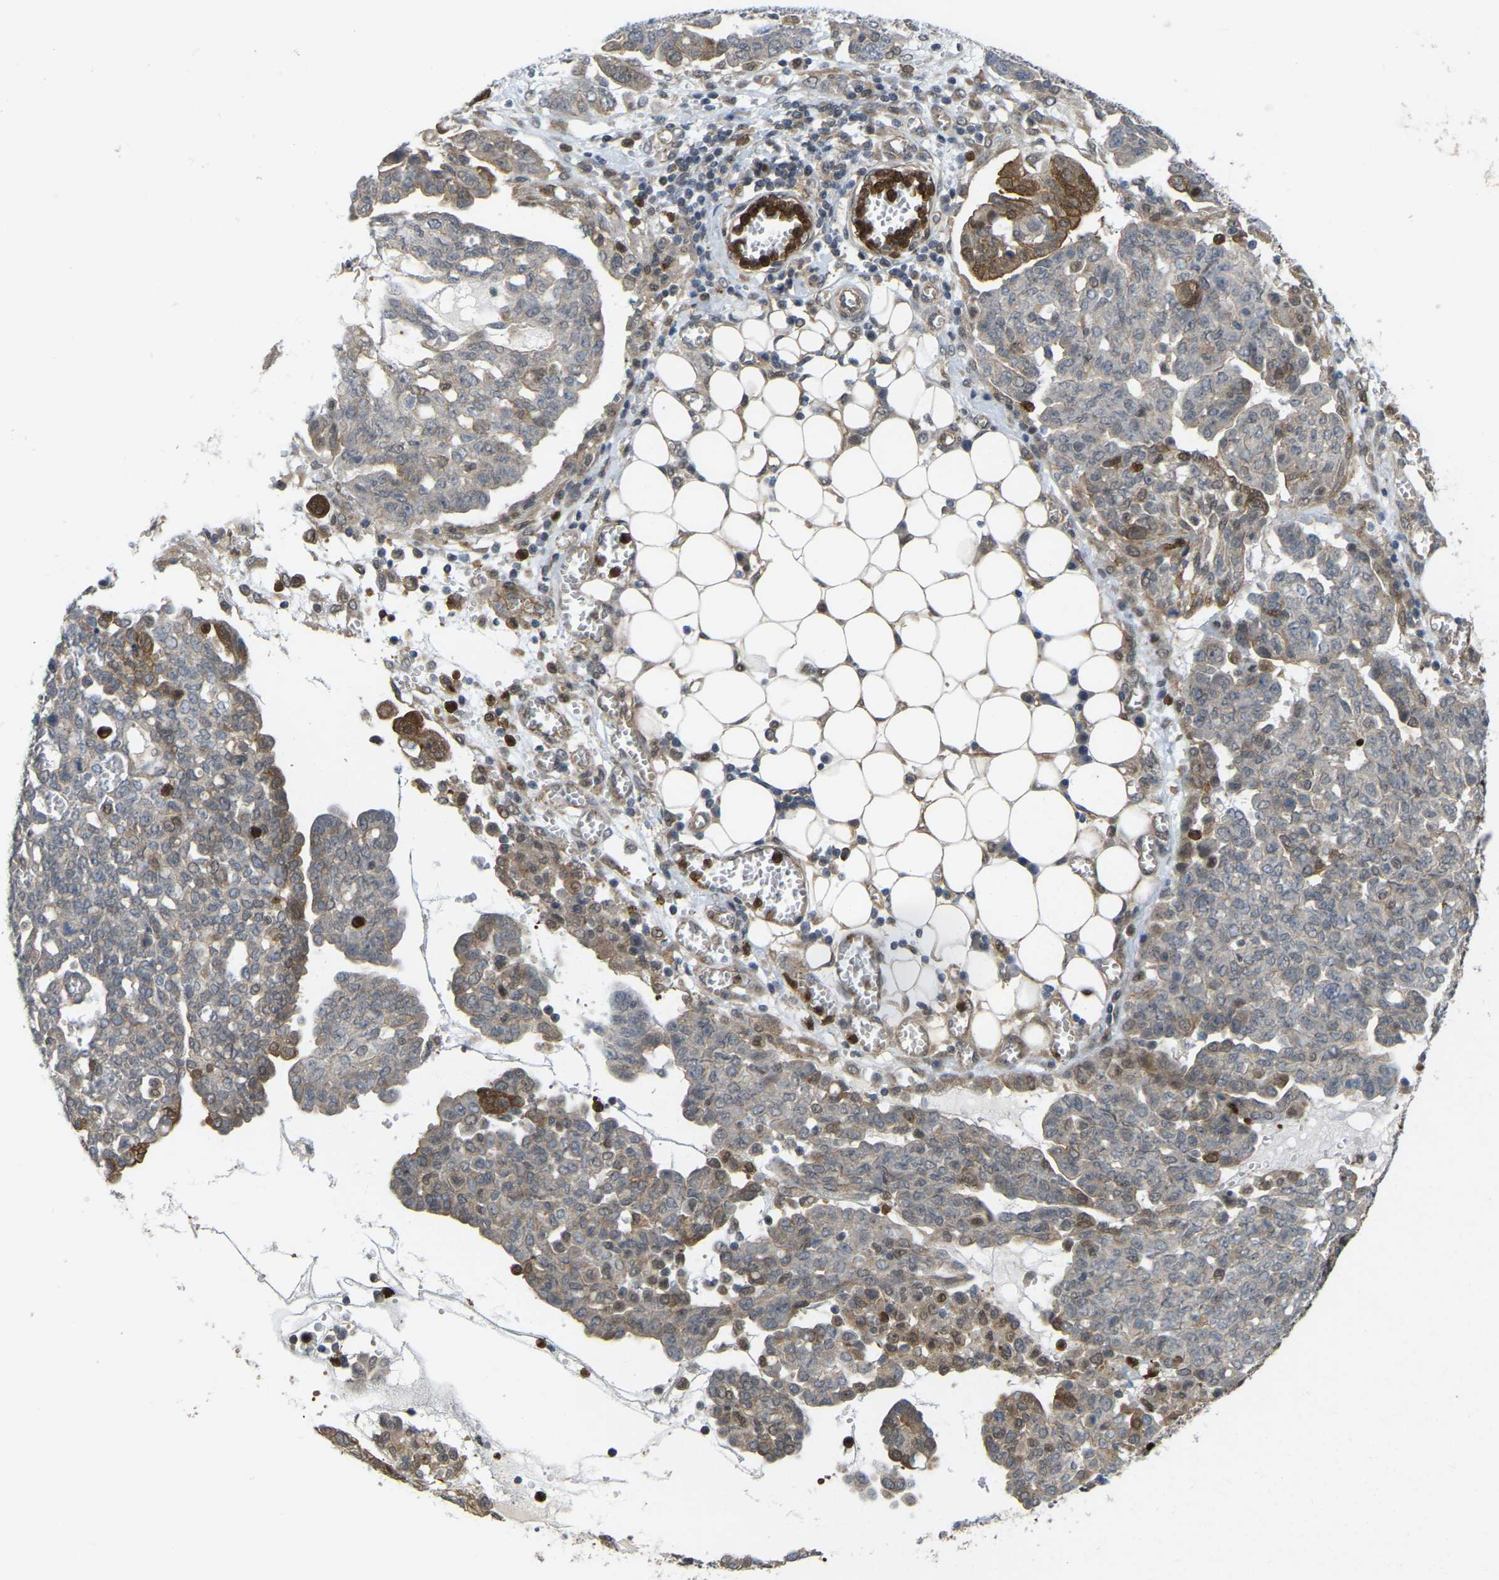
{"staining": {"intensity": "moderate", "quantity": "25%-75%", "location": "cytoplasmic/membranous"}, "tissue": "ovarian cancer", "cell_type": "Tumor cells", "image_type": "cancer", "snomed": [{"axis": "morphology", "description": "Cystadenocarcinoma, serous, NOS"}, {"axis": "topography", "description": "Soft tissue"}, {"axis": "topography", "description": "Ovary"}], "caption": "Ovarian serous cystadenocarcinoma stained with DAB immunohistochemistry reveals medium levels of moderate cytoplasmic/membranous positivity in about 25%-75% of tumor cells. The protein is shown in brown color, while the nuclei are stained blue.", "gene": "SERPINB5", "patient": {"sex": "female", "age": 57}}